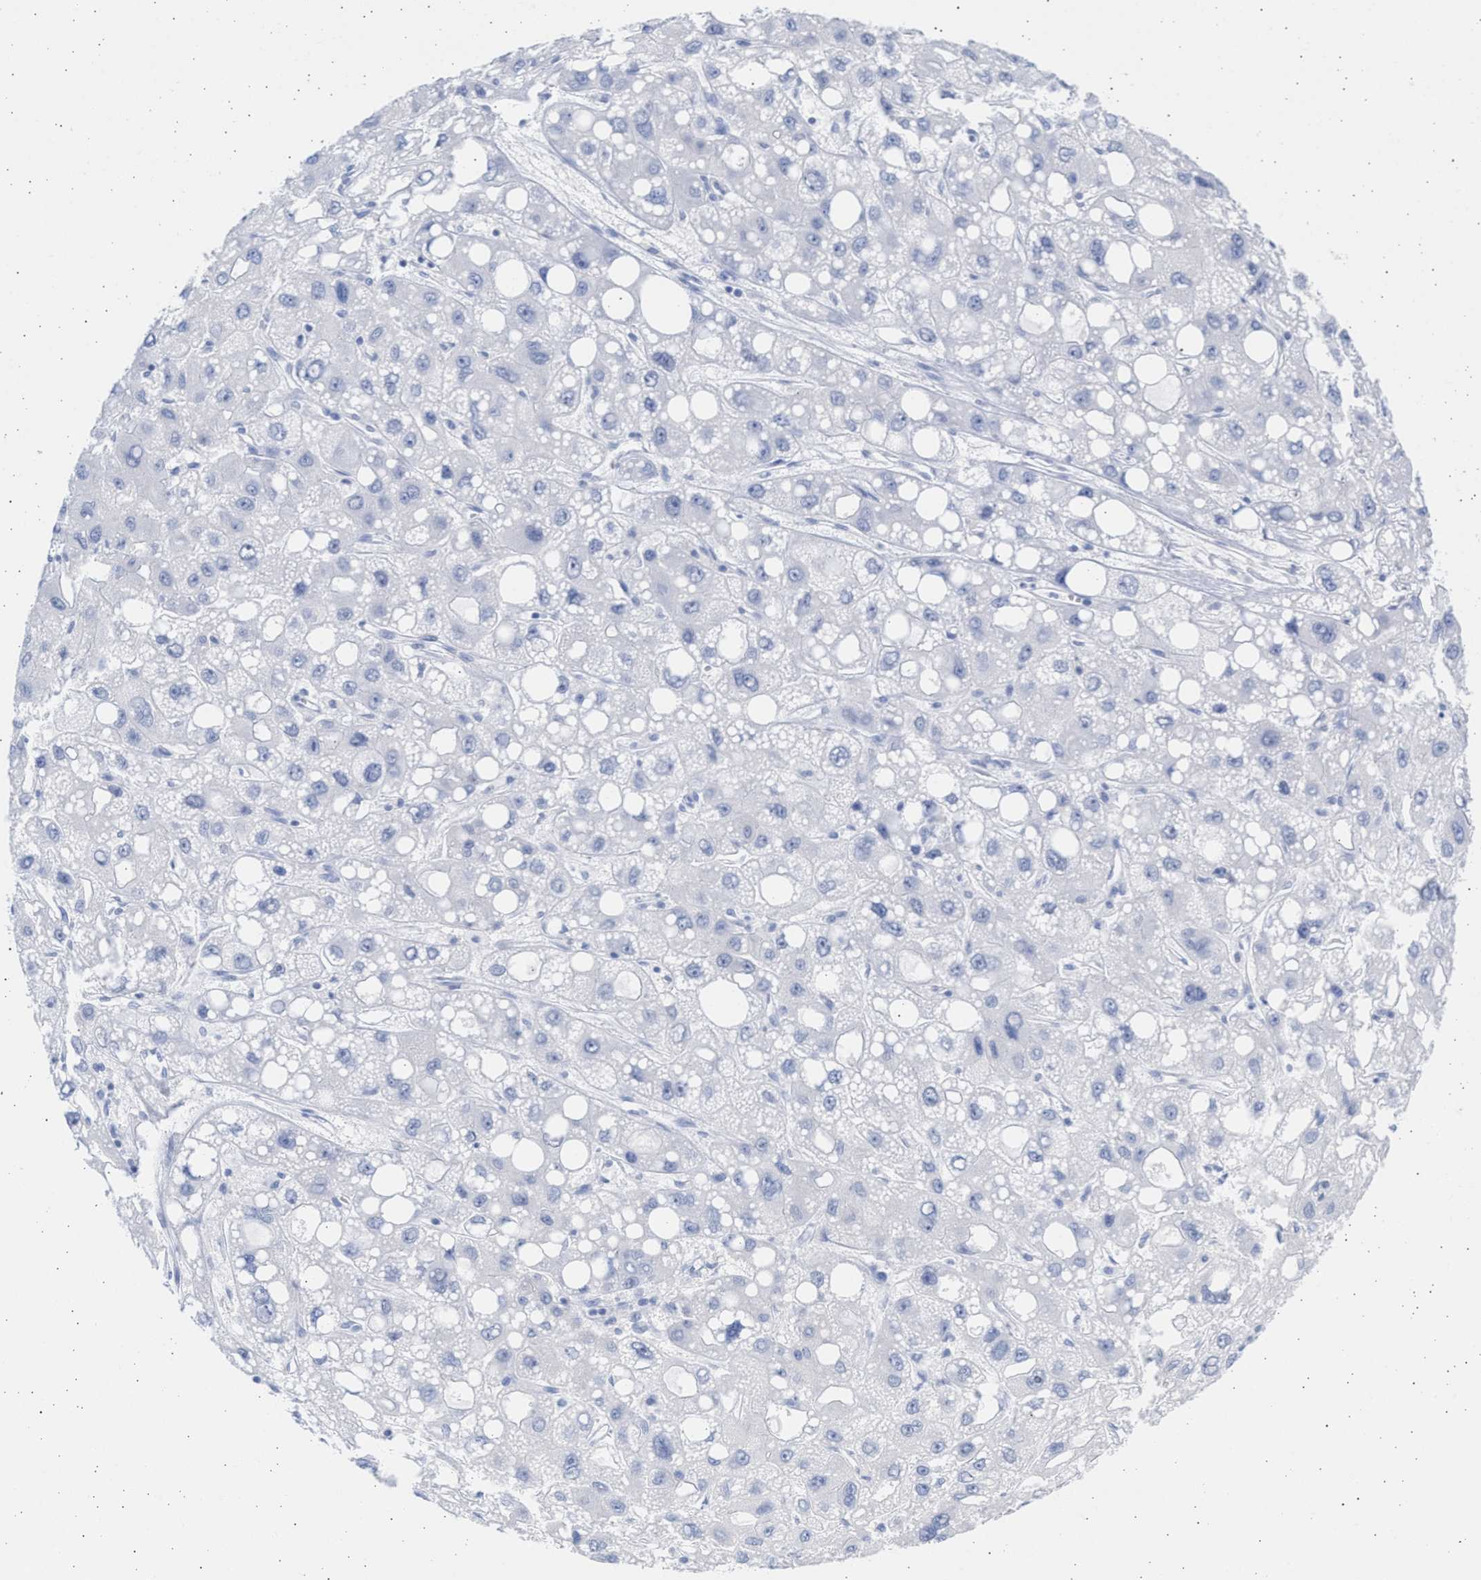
{"staining": {"intensity": "negative", "quantity": "none", "location": "none"}, "tissue": "liver cancer", "cell_type": "Tumor cells", "image_type": "cancer", "snomed": [{"axis": "morphology", "description": "Carcinoma, Hepatocellular, NOS"}, {"axis": "topography", "description": "Liver"}], "caption": "DAB (3,3'-diaminobenzidine) immunohistochemical staining of liver cancer (hepatocellular carcinoma) displays no significant expression in tumor cells.", "gene": "ALDOC", "patient": {"sex": "male", "age": 55}}